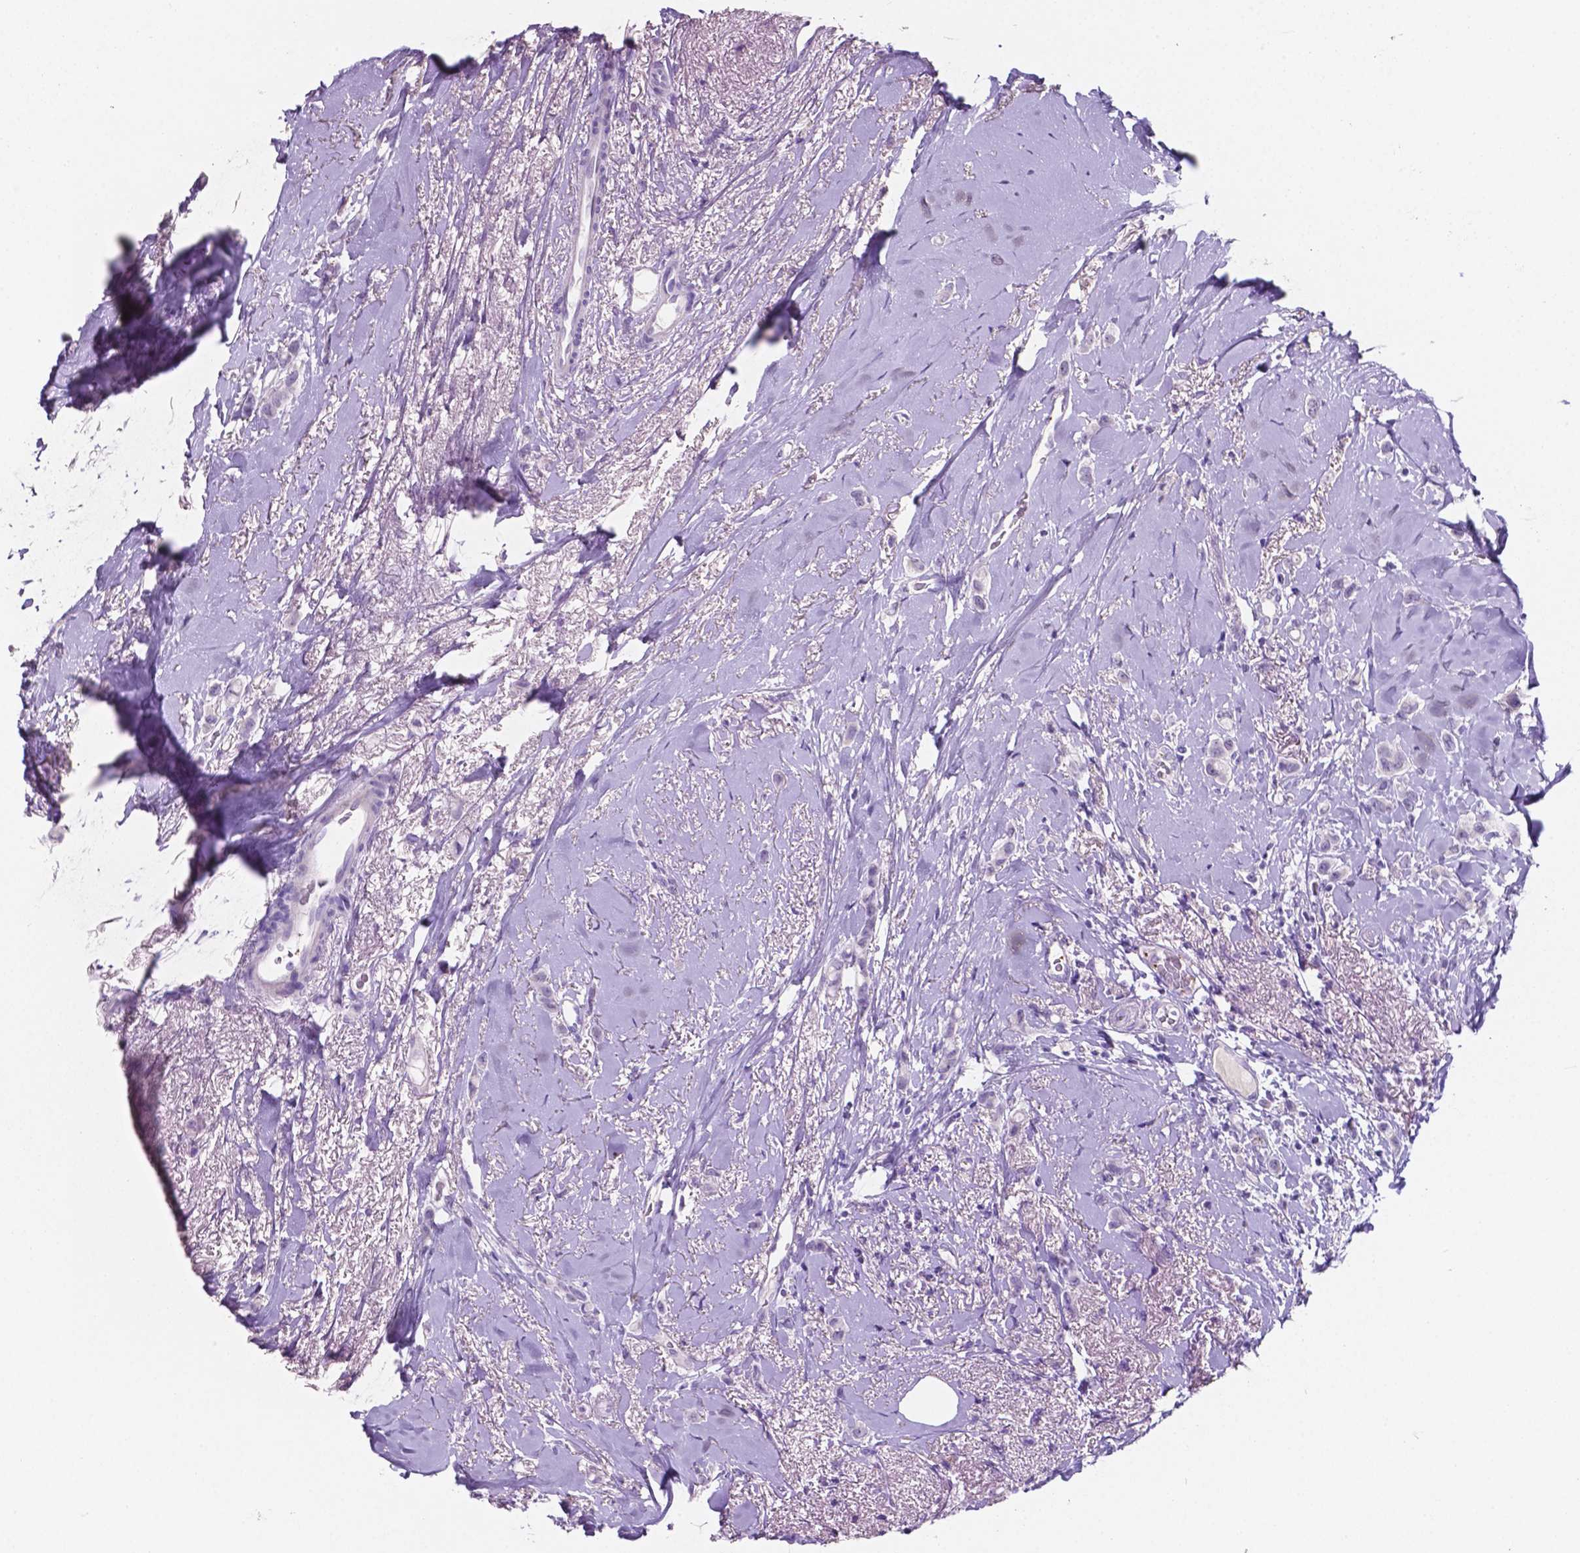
{"staining": {"intensity": "negative", "quantity": "none", "location": "none"}, "tissue": "breast cancer", "cell_type": "Tumor cells", "image_type": "cancer", "snomed": [{"axis": "morphology", "description": "Lobular carcinoma"}, {"axis": "topography", "description": "Breast"}], "caption": "Protein analysis of breast cancer (lobular carcinoma) shows no significant staining in tumor cells.", "gene": "EBLN2", "patient": {"sex": "female", "age": 66}}